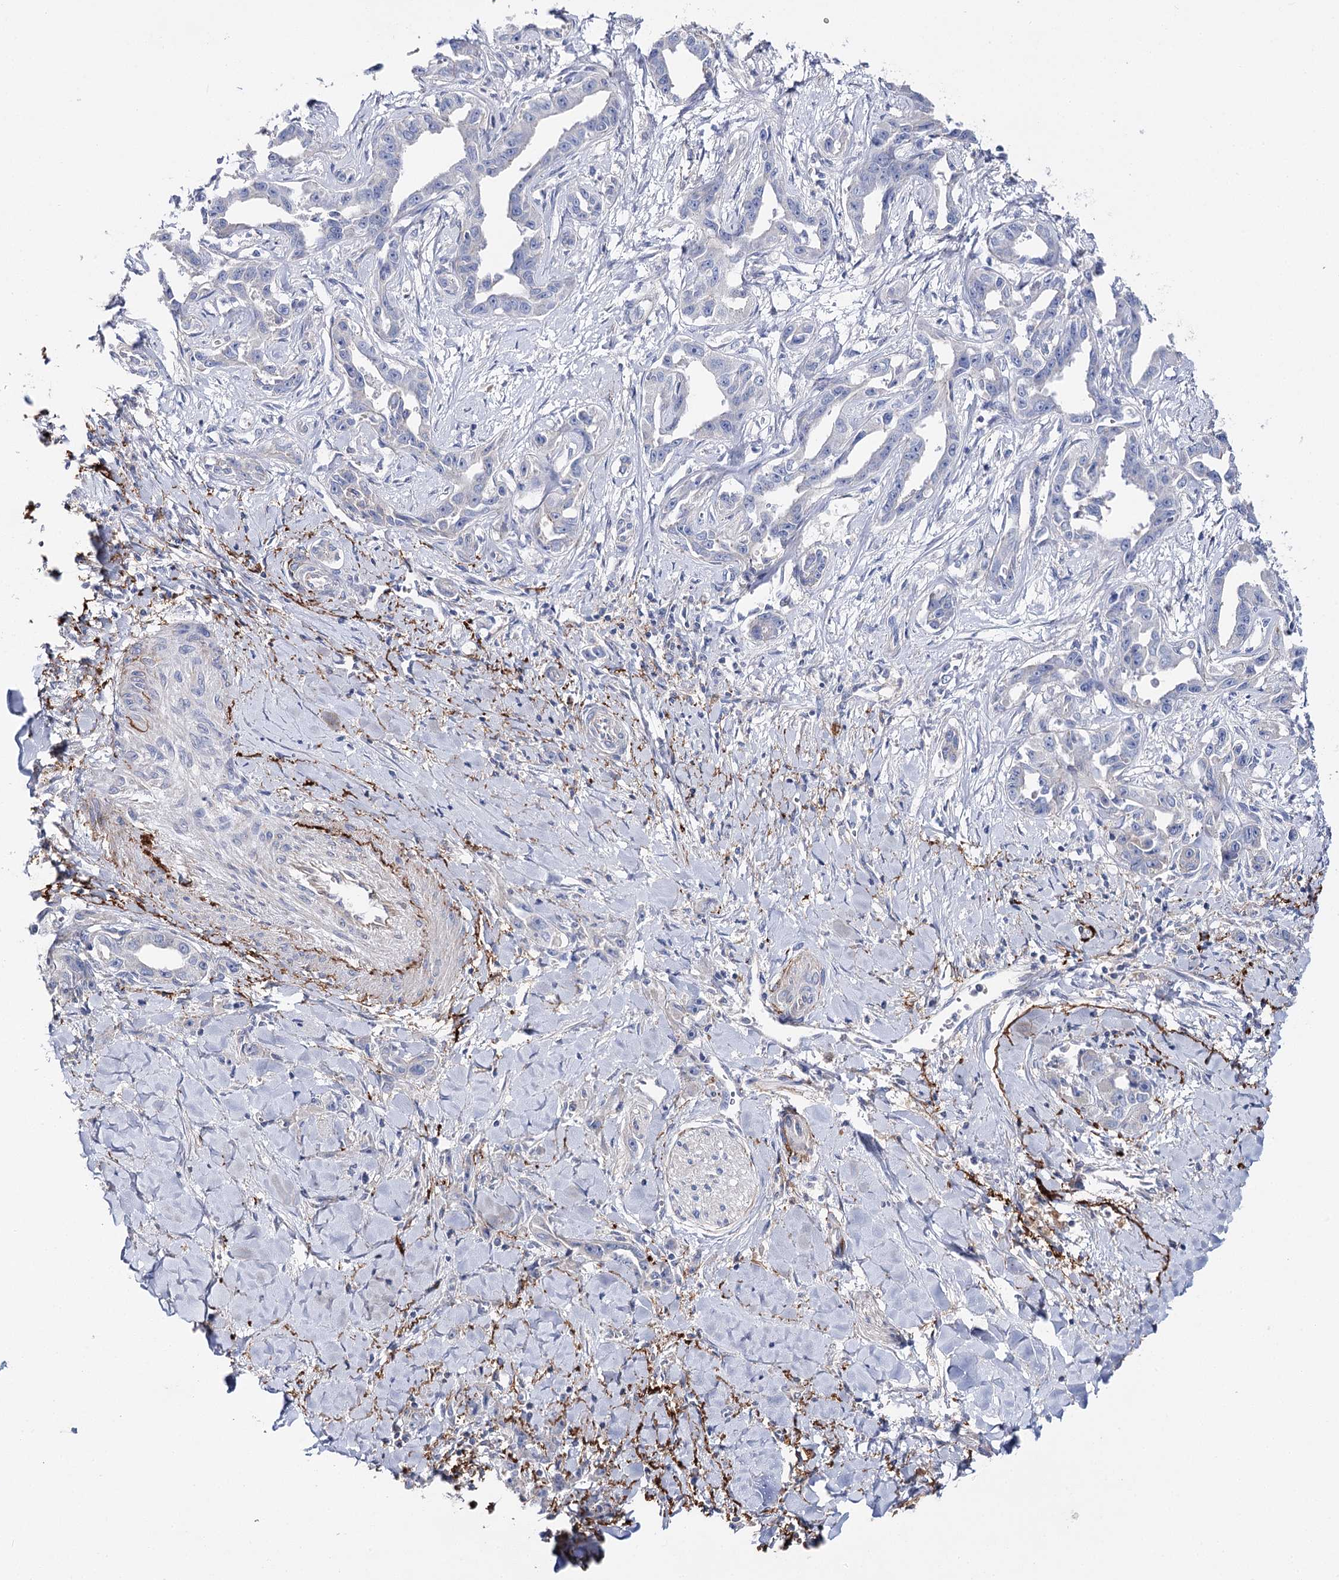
{"staining": {"intensity": "negative", "quantity": "none", "location": "none"}, "tissue": "liver cancer", "cell_type": "Tumor cells", "image_type": "cancer", "snomed": [{"axis": "morphology", "description": "Cholangiocarcinoma"}, {"axis": "topography", "description": "Liver"}], "caption": "High magnification brightfield microscopy of cholangiocarcinoma (liver) stained with DAB (brown) and counterstained with hematoxylin (blue): tumor cells show no significant positivity.", "gene": "EPYC", "patient": {"sex": "male", "age": 59}}